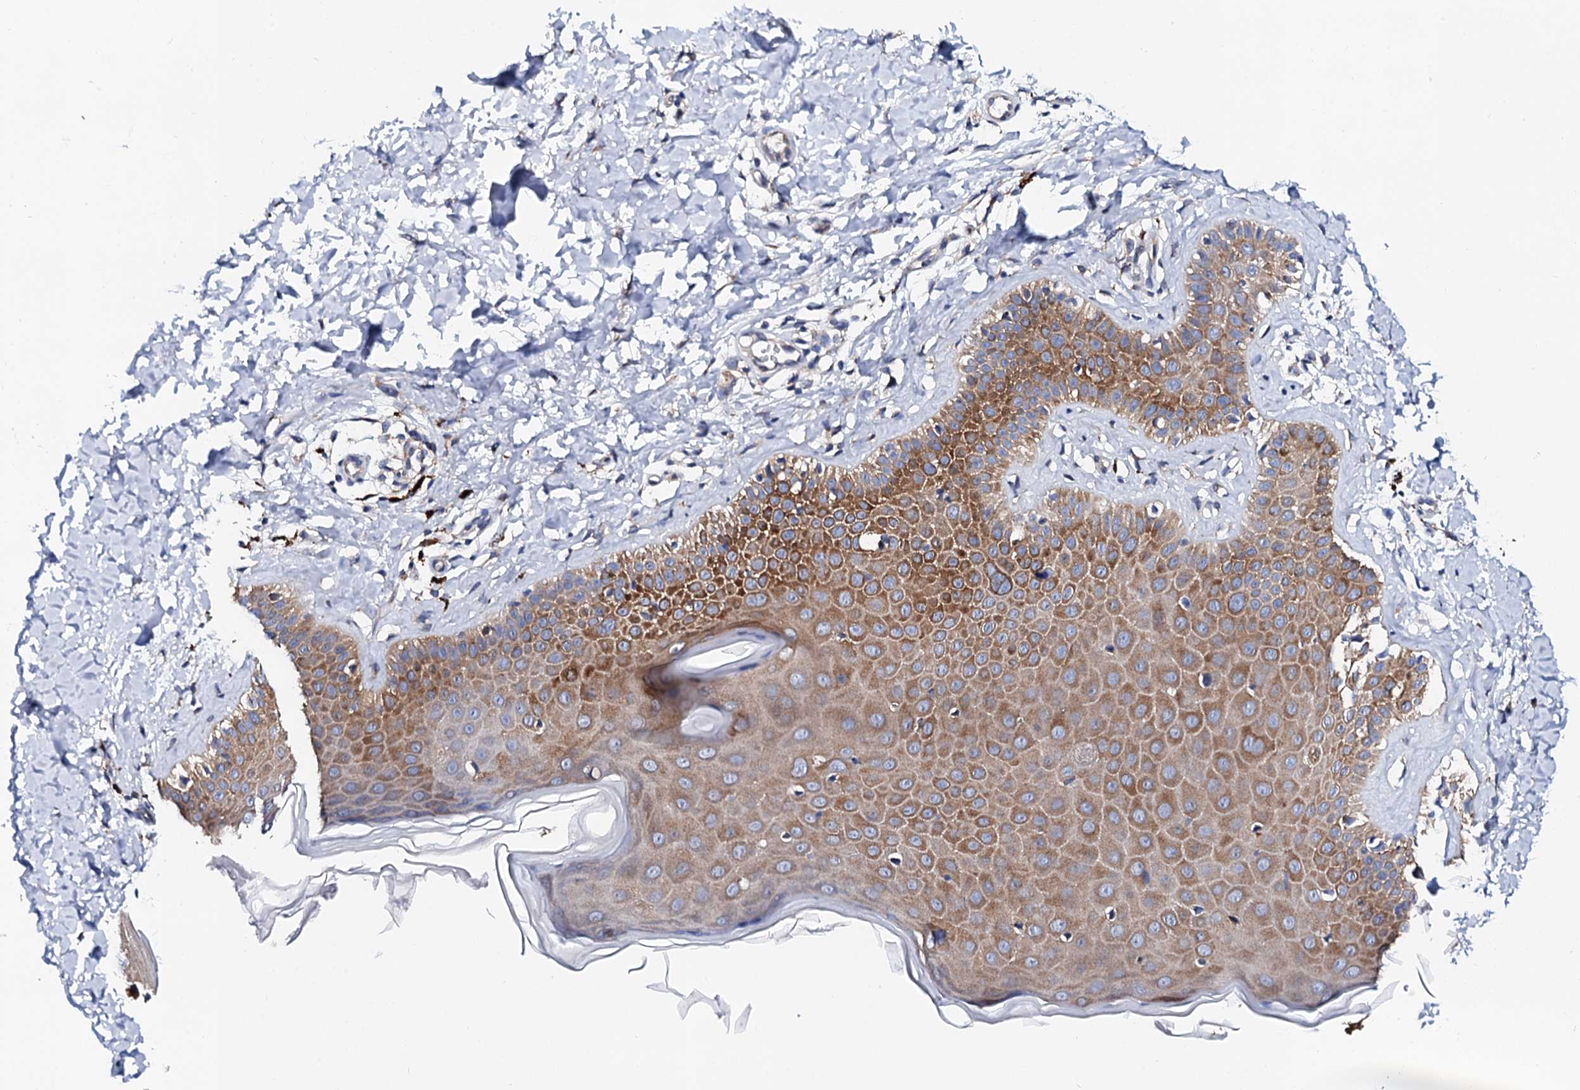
{"staining": {"intensity": "moderate", "quantity": ">75%", "location": "cytoplasmic/membranous"}, "tissue": "skin", "cell_type": "Fibroblasts", "image_type": "normal", "snomed": [{"axis": "morphology", "description": "Normal tissue, NOS"}, {"axis": "topography", "description": "Skin"}], "caption": "Immunohistochemical staining of normal skin demonstrates moderate cytoplasmic/membranous protein expression in approximately >75% of fibroblasts.", "gene": "NUP58", "patient": {"sex": "male", "age": 52}}